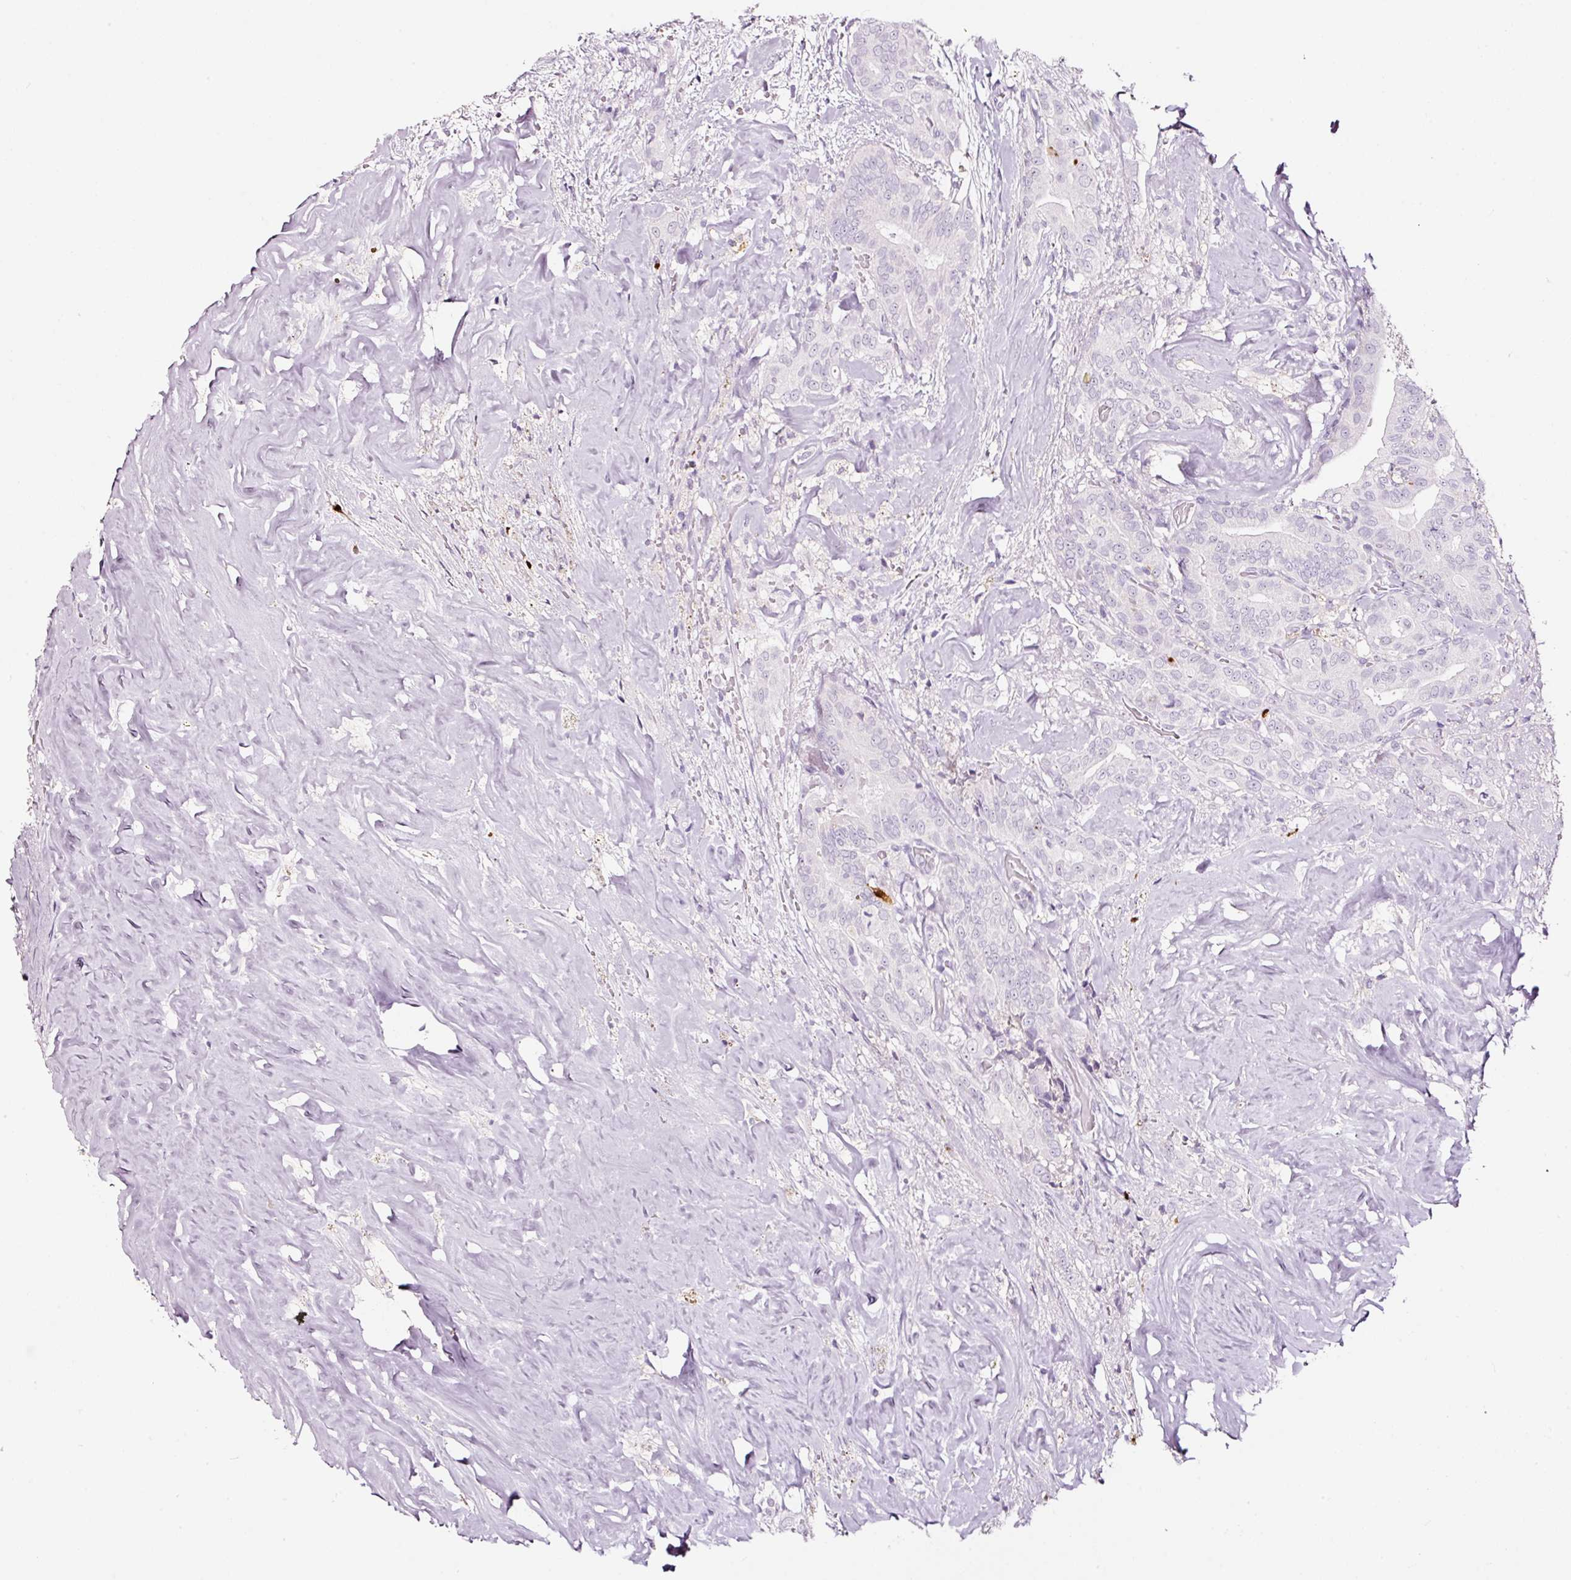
{"staining": {"intensity": "negative", "quantity": "none", "location": "none"}, "tissue": "thyroid cancer", "cell_type": "Tumor cells", "image_type": "cancer", "snomed": [{"axis": "morphology", "description": "Papillary adenocarcinoma, NOS"}, {"axis": "topography", "description": "Thyroid gland"}], "caption": "Immunohistochemistry (IHC) histopathology image of neoplastic tissue: thyroid cancer stained with DAB (3,3'-diaminobenzidine) reveals no significant protein staining in tumor cells.", "gene": "LAMP3", "patient": {"sex": "male", "age": 61}}